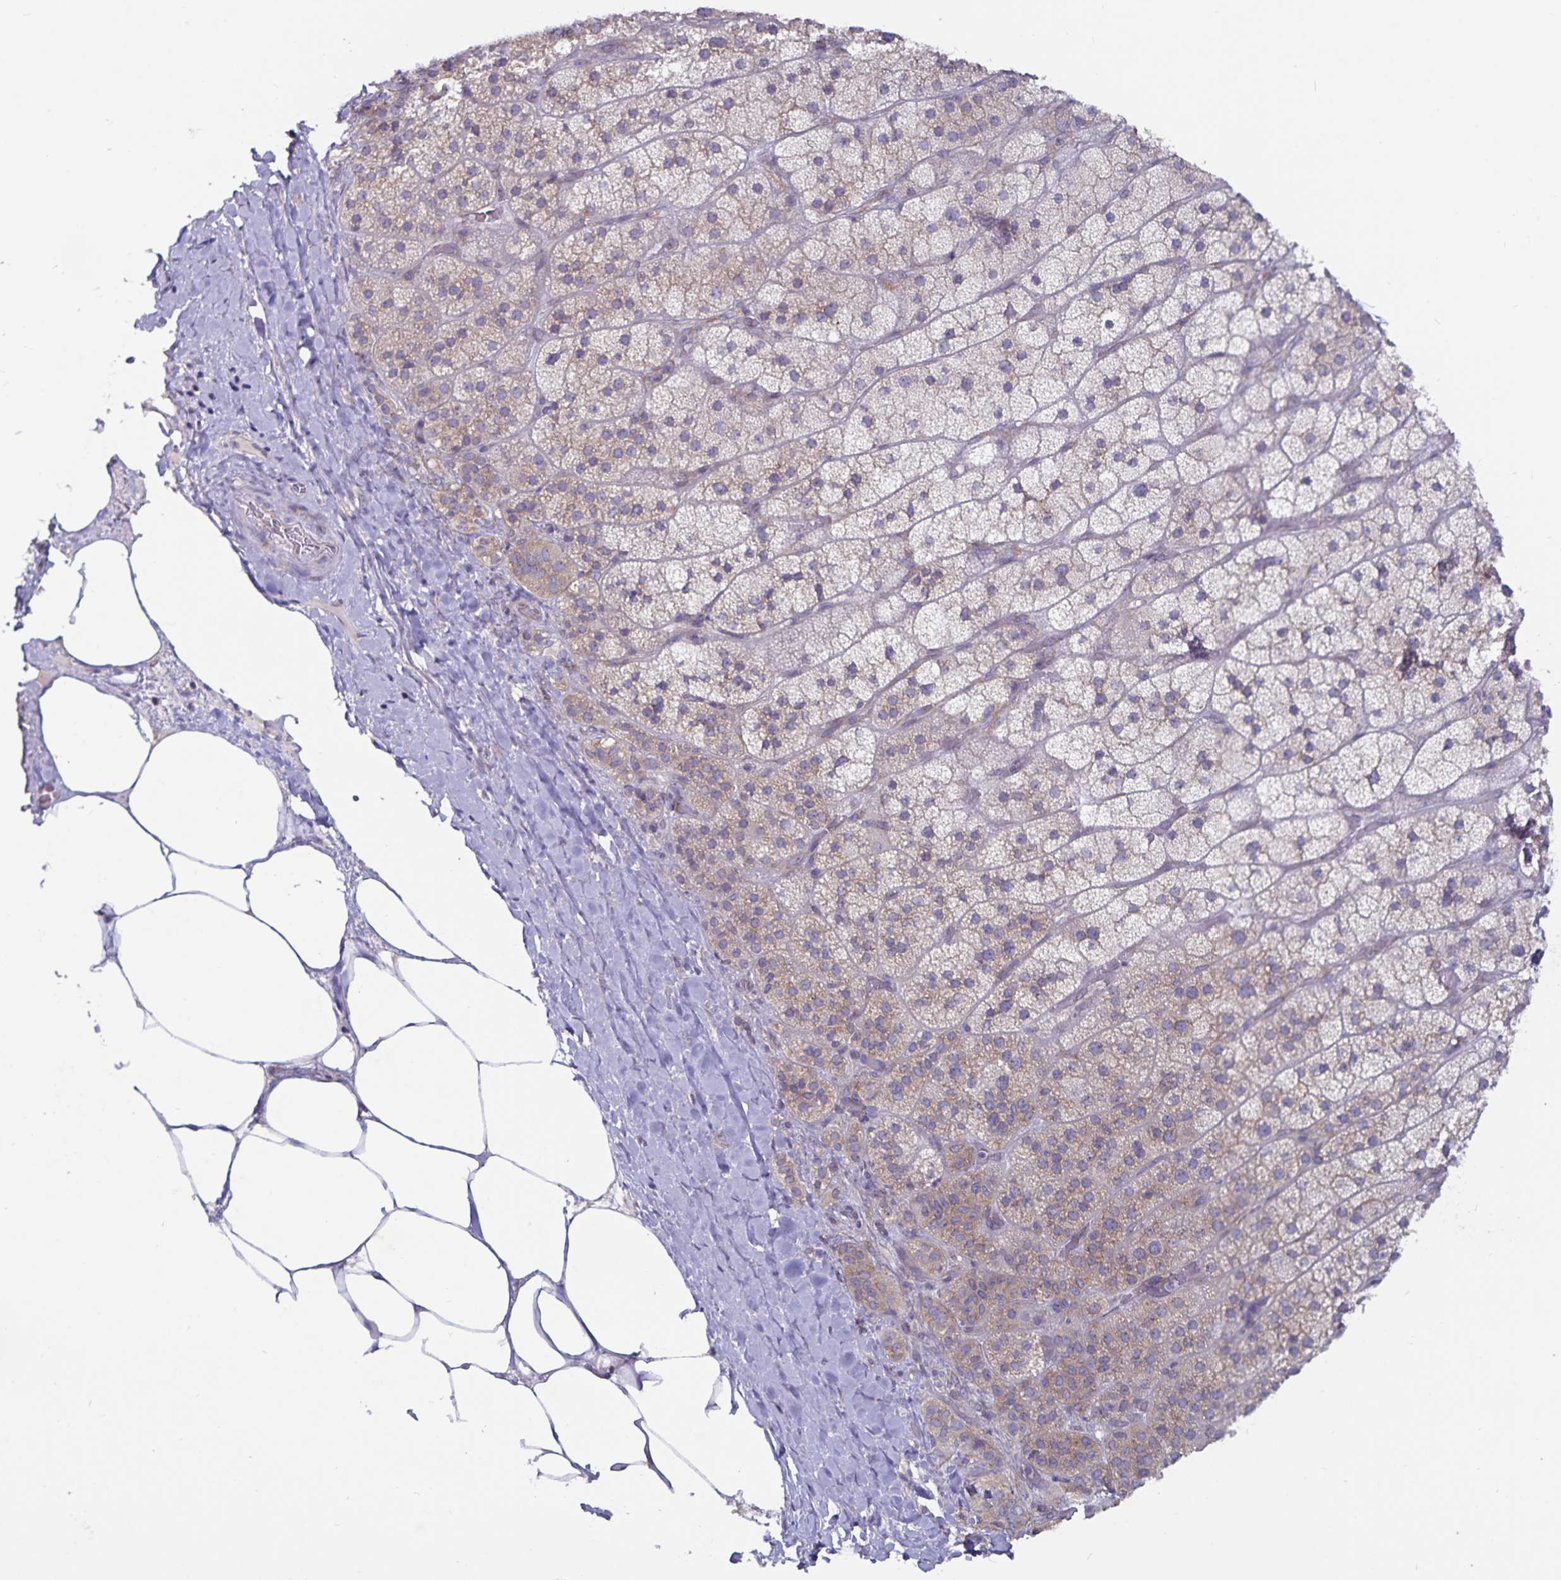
{"staining": {"intensity": "weak", "quantity": "25%-75%", "location": "cytoplasmic/membranous"}, "tissue": "adrenal gland", "cell_type": "Glandular cells", "image_type": "normal", "snomed": [{"axis": "morphology", "description": "Normal tissue, NOS"}, {"axis": "topography", "description": "Adrenal gland"}], "caption": "This histopathology image exhibits benign adrenal gland stained with immunohistochemistry (IHC) to label a protein in brown. The cytoplasmic/membranous of glandular cells show weak positivity for the protein. Nuclei are counter-stained blue.", "gene": "FAM120A", "patient": {"sex": "male", "age": 57}}